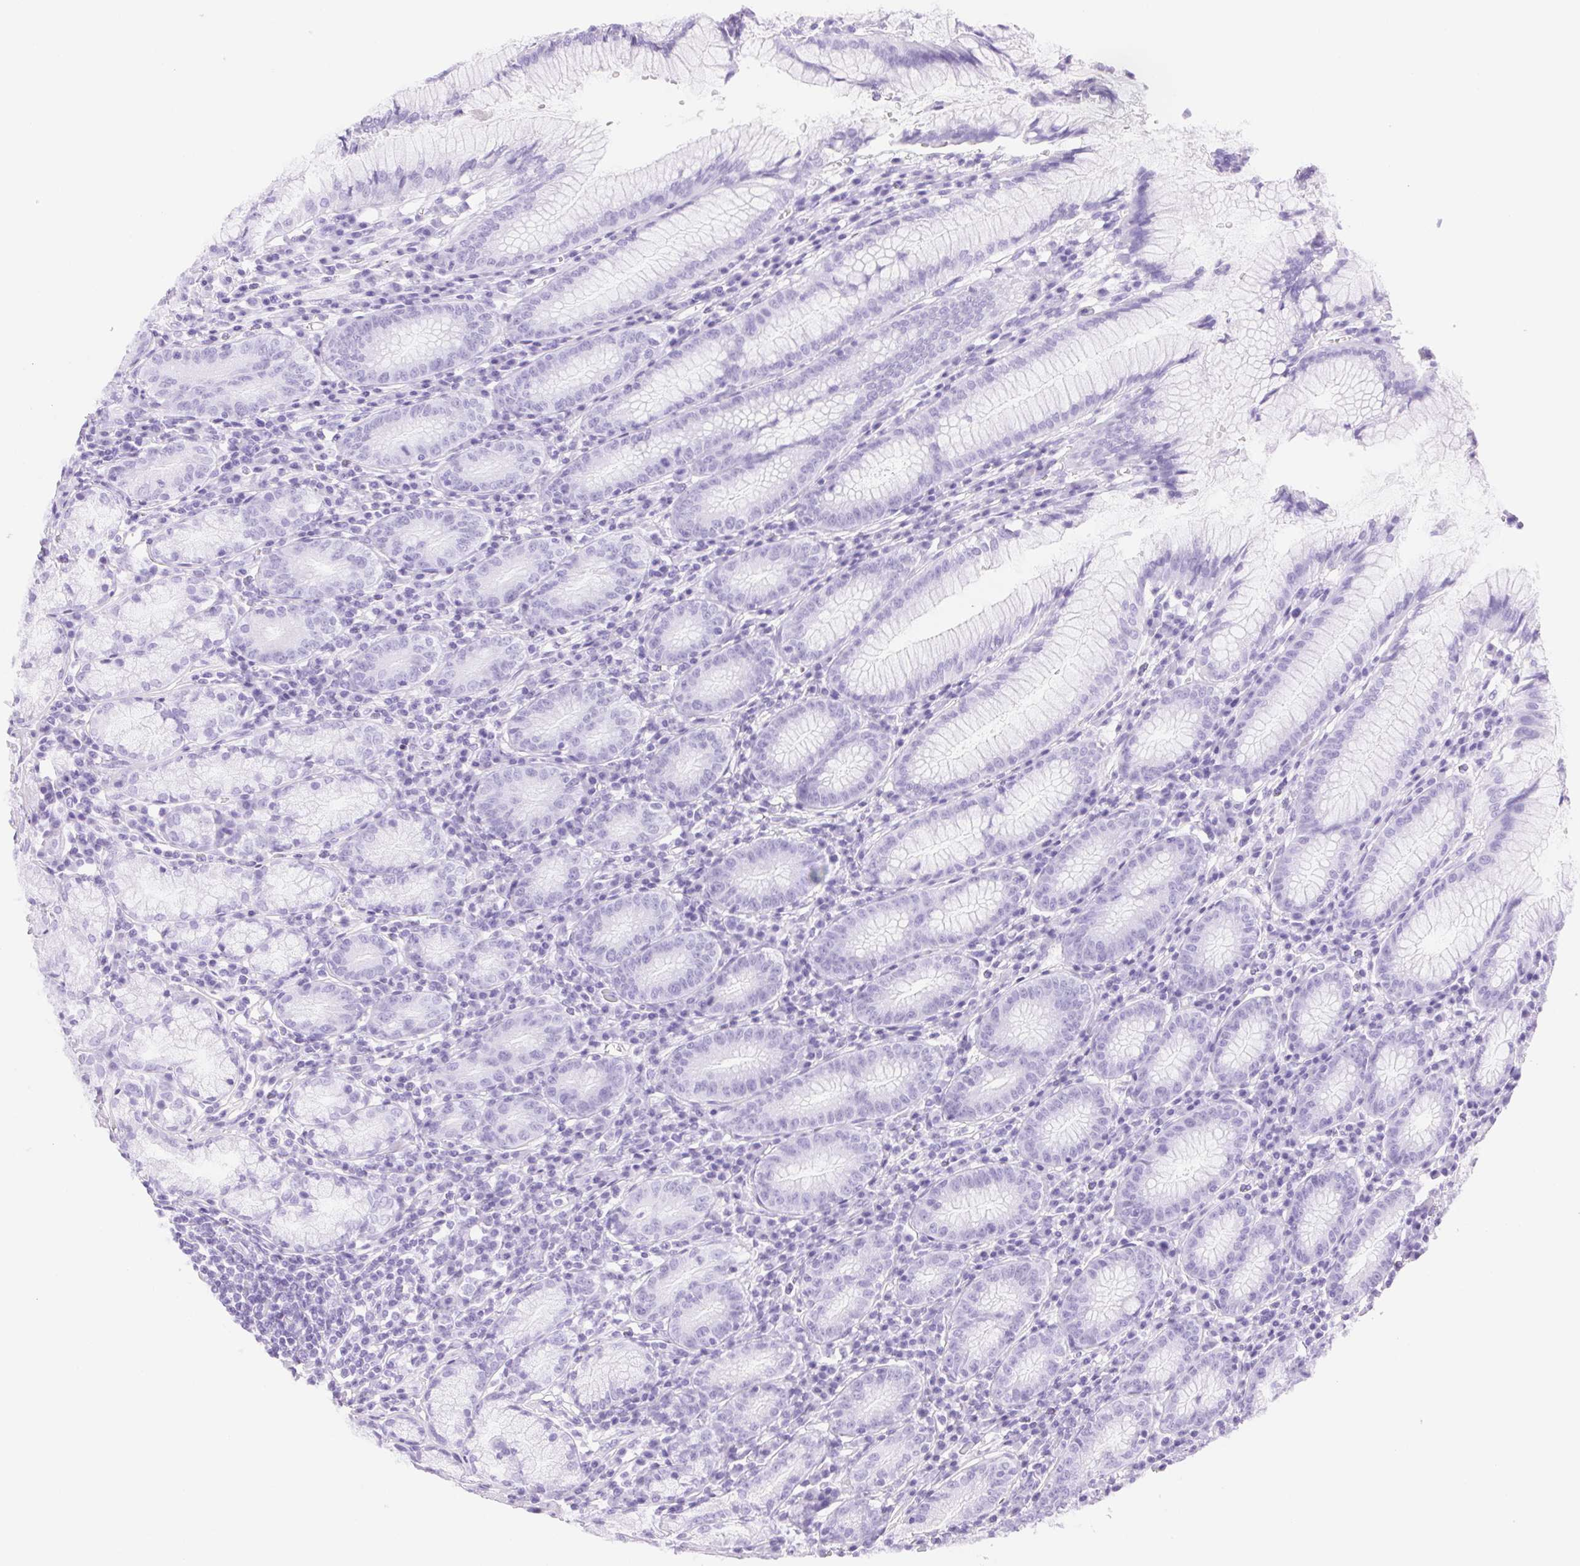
{"staining": {"intensity": "negative", "quantity": "none", "location": "none"}, "tissue": "stomach", "cell_type": "Glandular cells", "image_type": "normal", "snomed": [{"axis": "morphology", "description": "Normal tissue, NOS"}, {"axis": "topography", "description": "Stomach"}], "caption": "The micrograph displays no significant staining in glandular cells of stomach.", "gene": "FGA", "patient": {"sex": "male", "age": 55}}